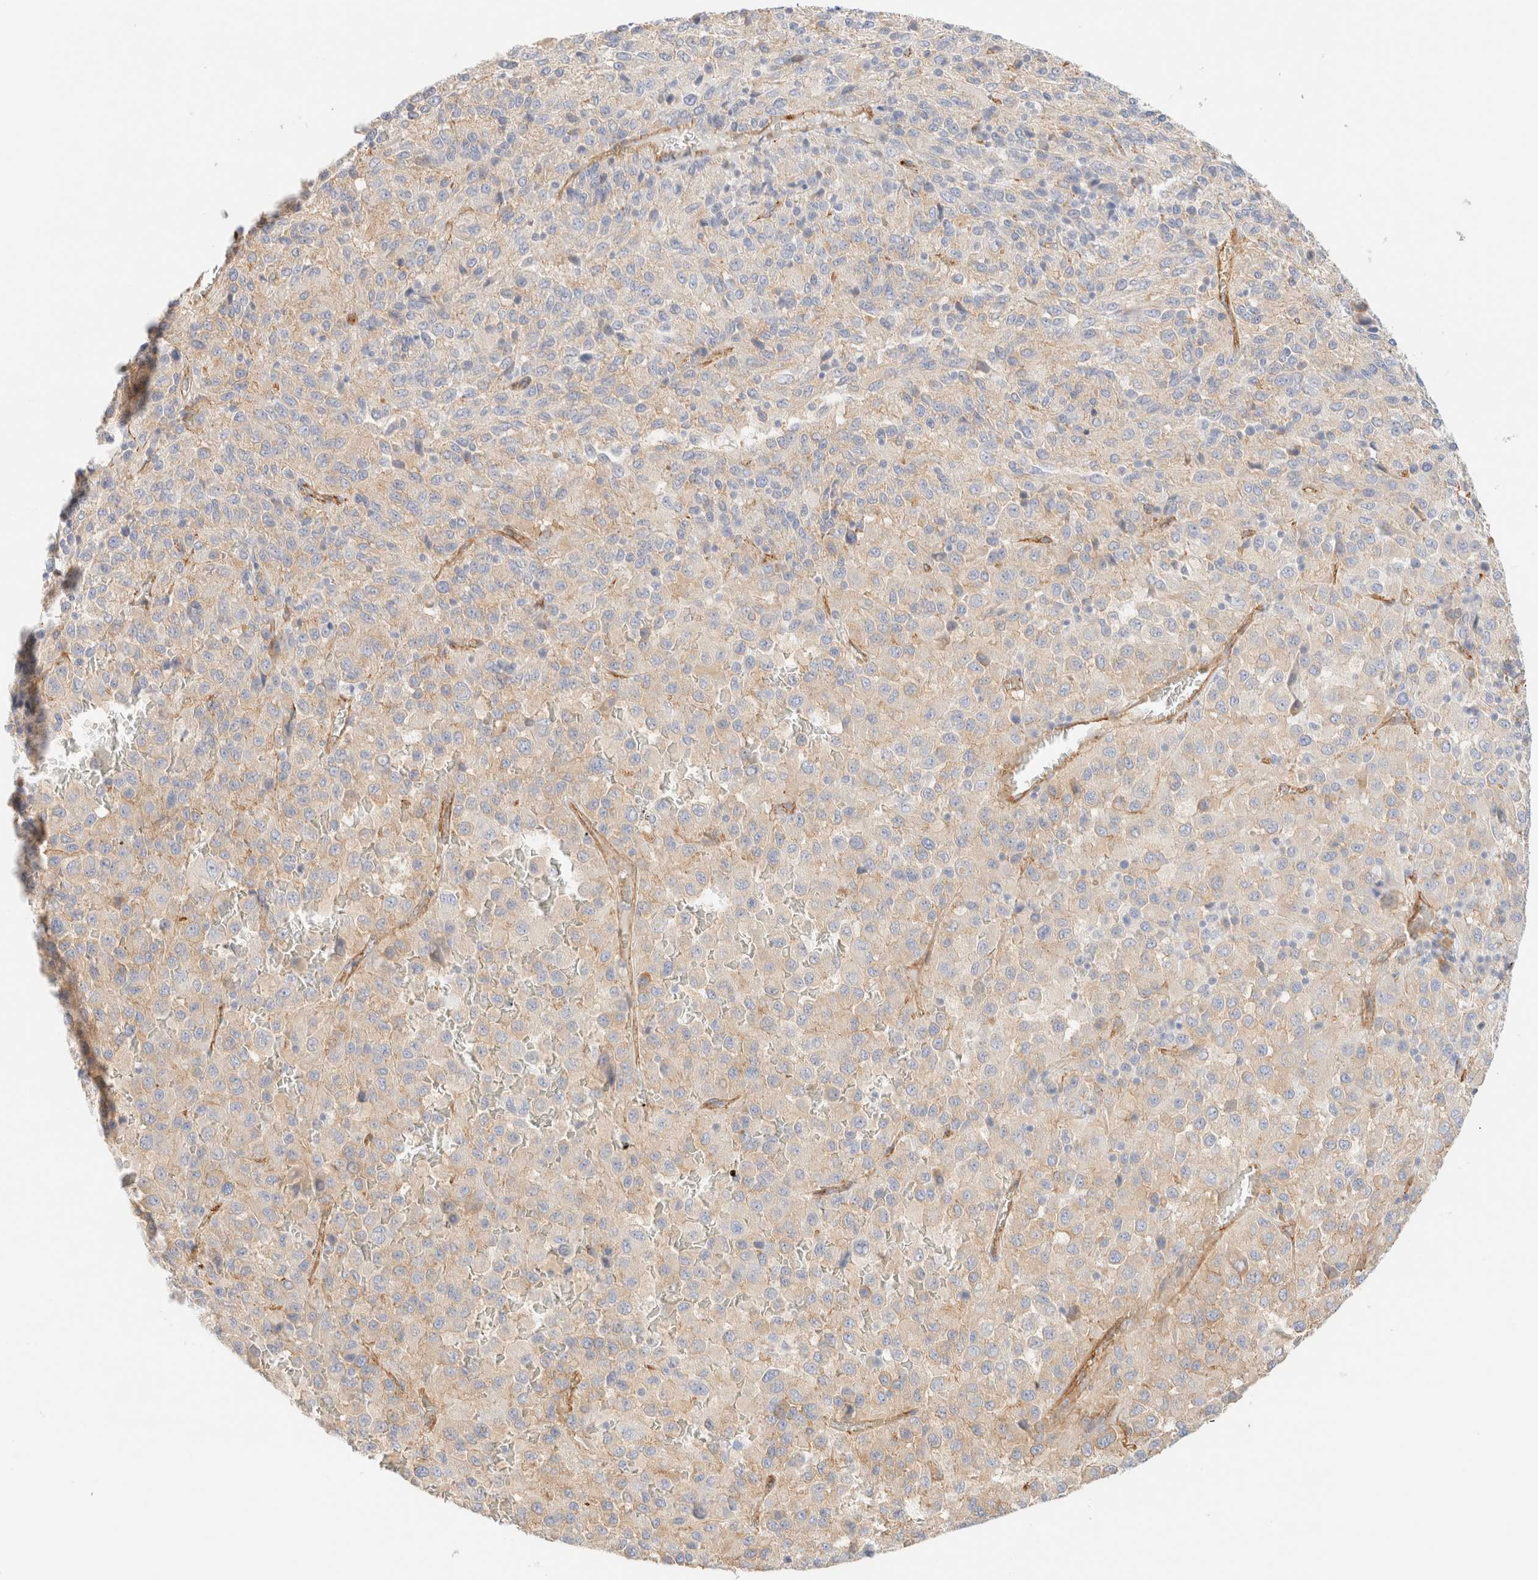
{"staining": {"intensity": "negative", "quantity": "none", "location": "none"}, "tissue": "melanoma", "cell_type": "Tumor cells", "image_type": "cancer", "snomed": [{"axis": "morphology", "description": "Malignant melanoma, Metastatic site"}, {"axis": "topography", "description": "Lung"}], "caption": "Melanoma stained for a protein using immunohistochemistry demonstrates no positivity tumor cells.", "gene": "CYB5R4", "patient": {"sex": "male", "age": 64}}